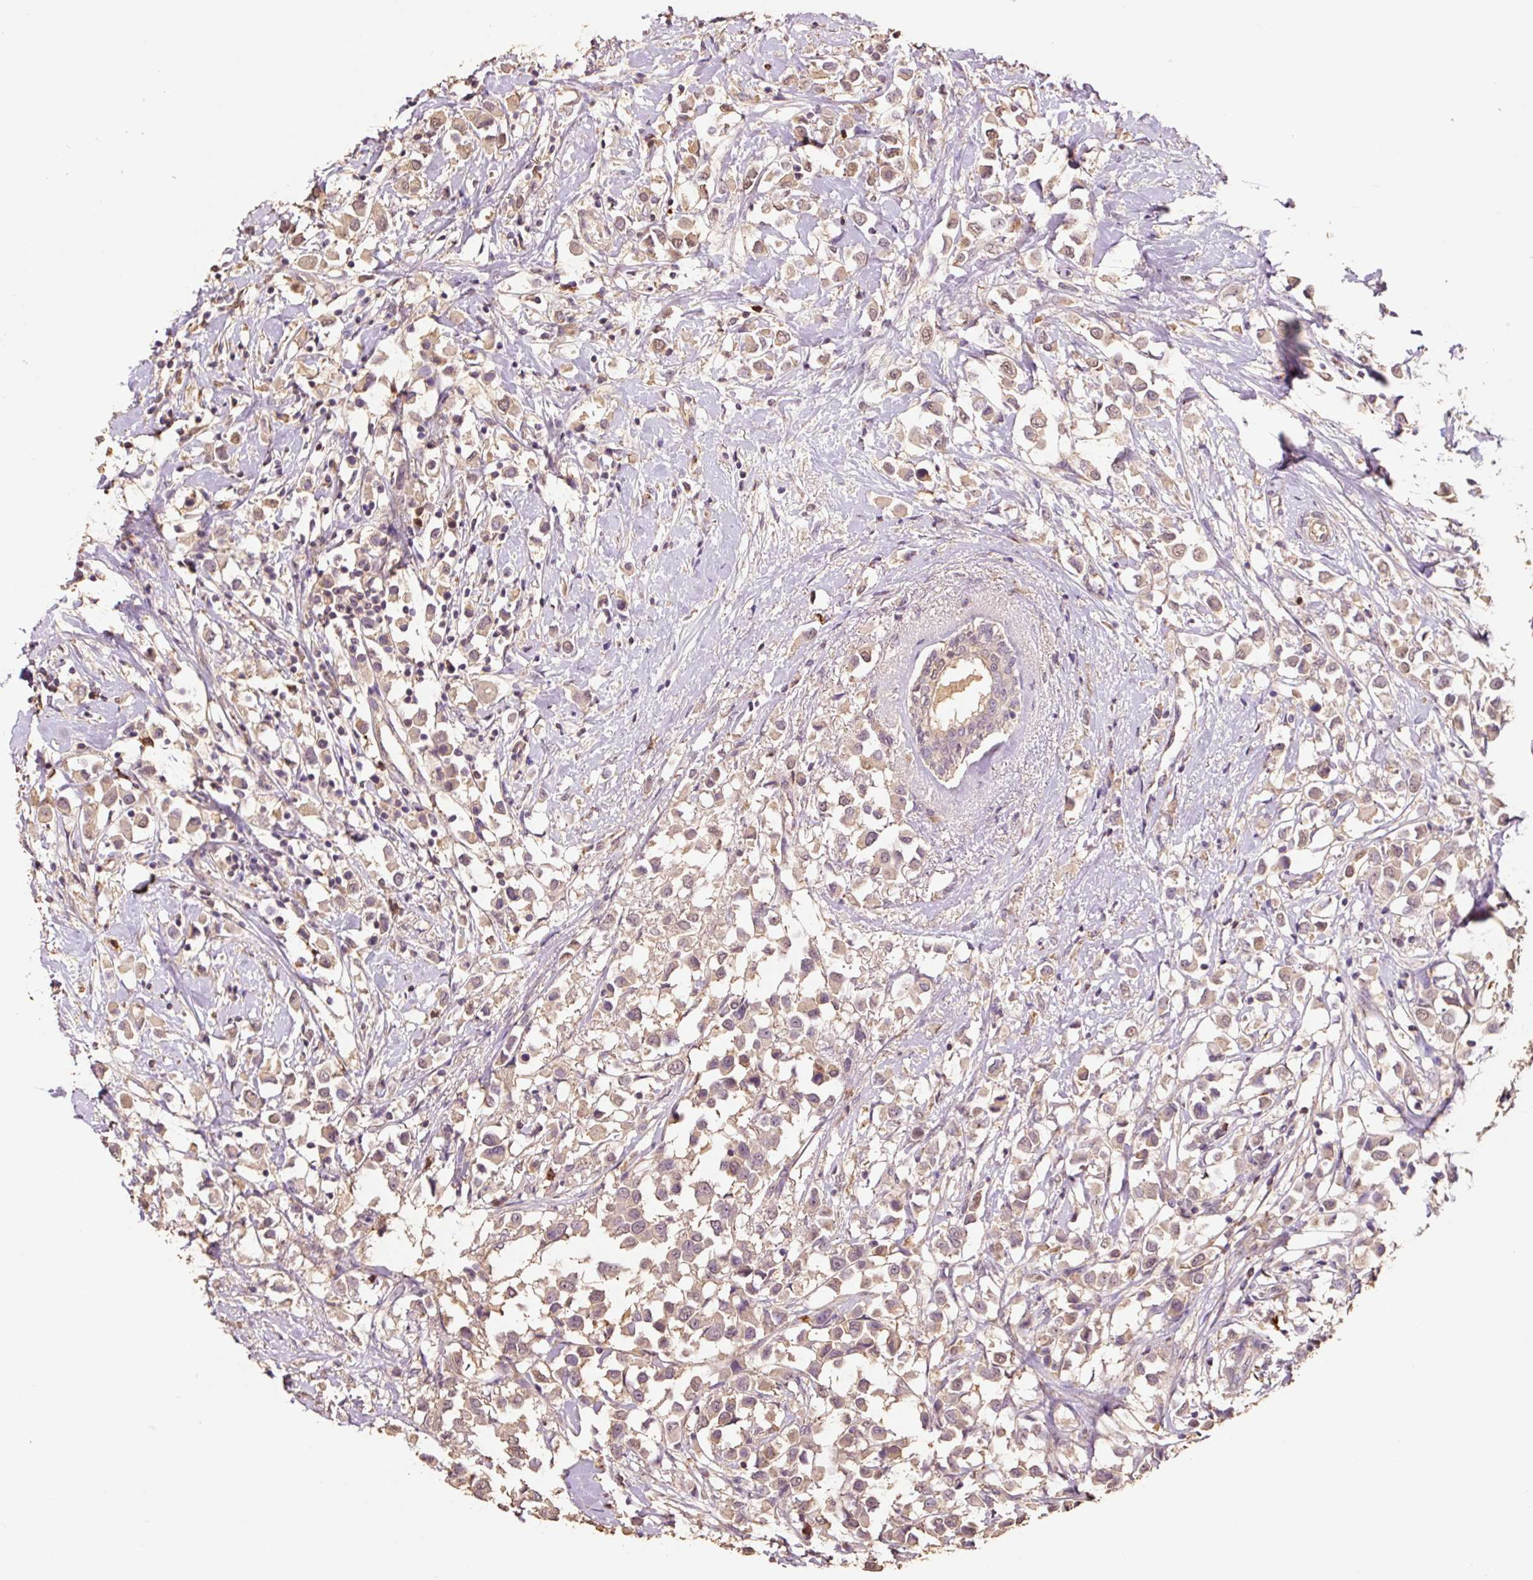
{"staining": {"intensity": "weak", "quantity": ">75%", "location": "cytoplasmic/membranous,nuclear"}, "tissue": "breast cancer", "cell_type": "Tumor cells", "image_type": "cancer", "snomed": [{"axis": "morphology", "description": "Duct carcinoma"}, {"axis": "topography", "description": "Breast"}], "caption": "A brown stain highlights weak cytoplasmic/membranous and nuclear staining of a protein in breast cancer tumor cells.", "gene": "HERC2", "patient": {"sex": "female", "age": 61}}